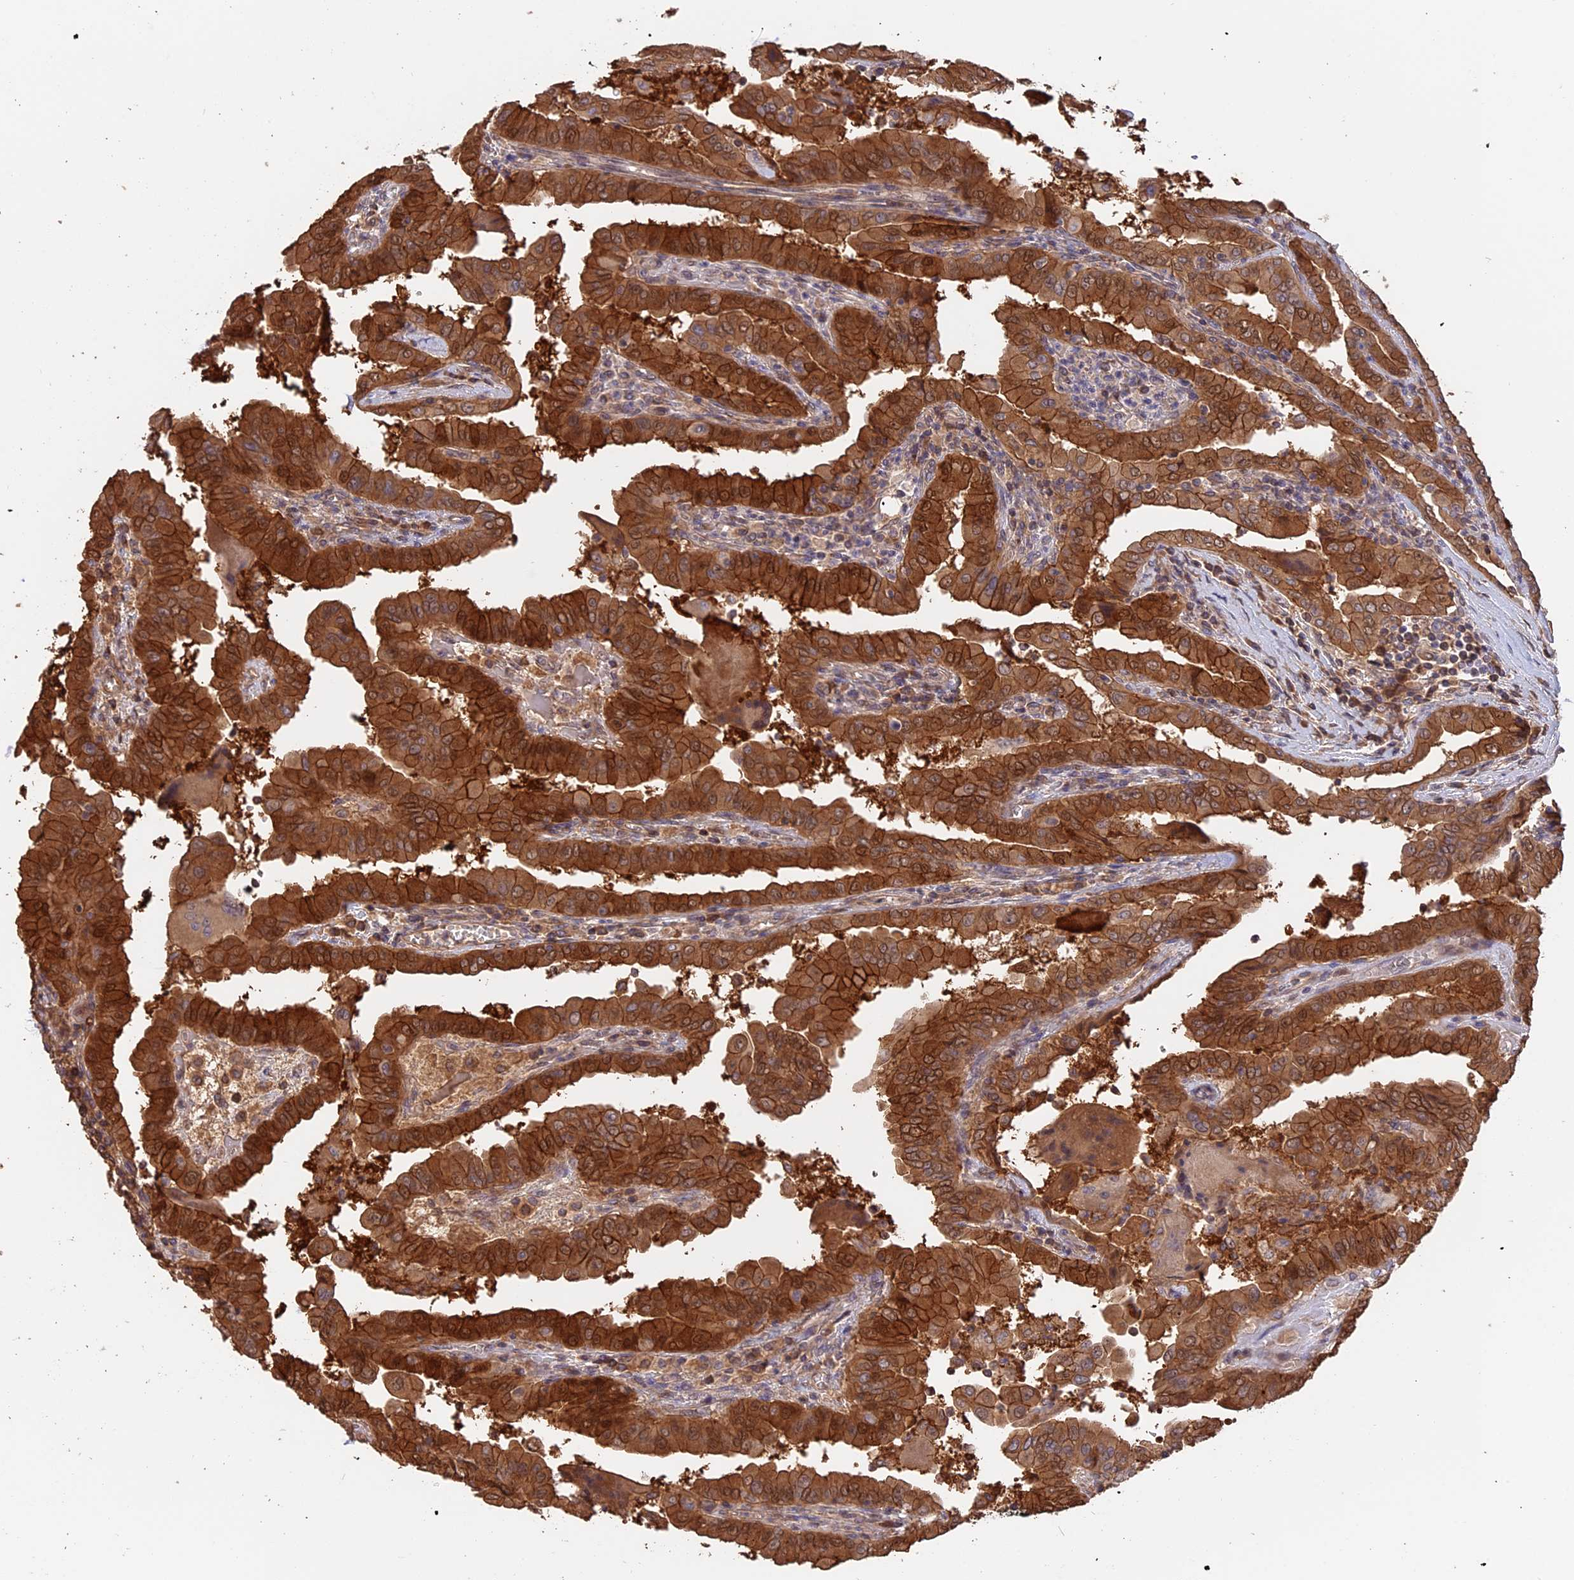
{"staining": {"intensity": "moderate", "quantity": ">75%", "location": "cytoplasmic/membranous,nuclear"}, "tissue": "thyroid cancer", "cell_type": "Tumor cells", "image_type": "cancer", "snomed": [{"axis": "morphology", "description": "Papillary adenocarcinoma, NOS"}, {"axis": "topography", "description": "Thyroid gland"}], "caption": "A histopathology image of human thyroid papillary adenocarcinoma stained for a protein reveals moderate cytoplasmic/membranous and nuclear brown staining in tumor cells.", "gene": "RASAL1", "patient": {"sex": "male", "age": 33}}